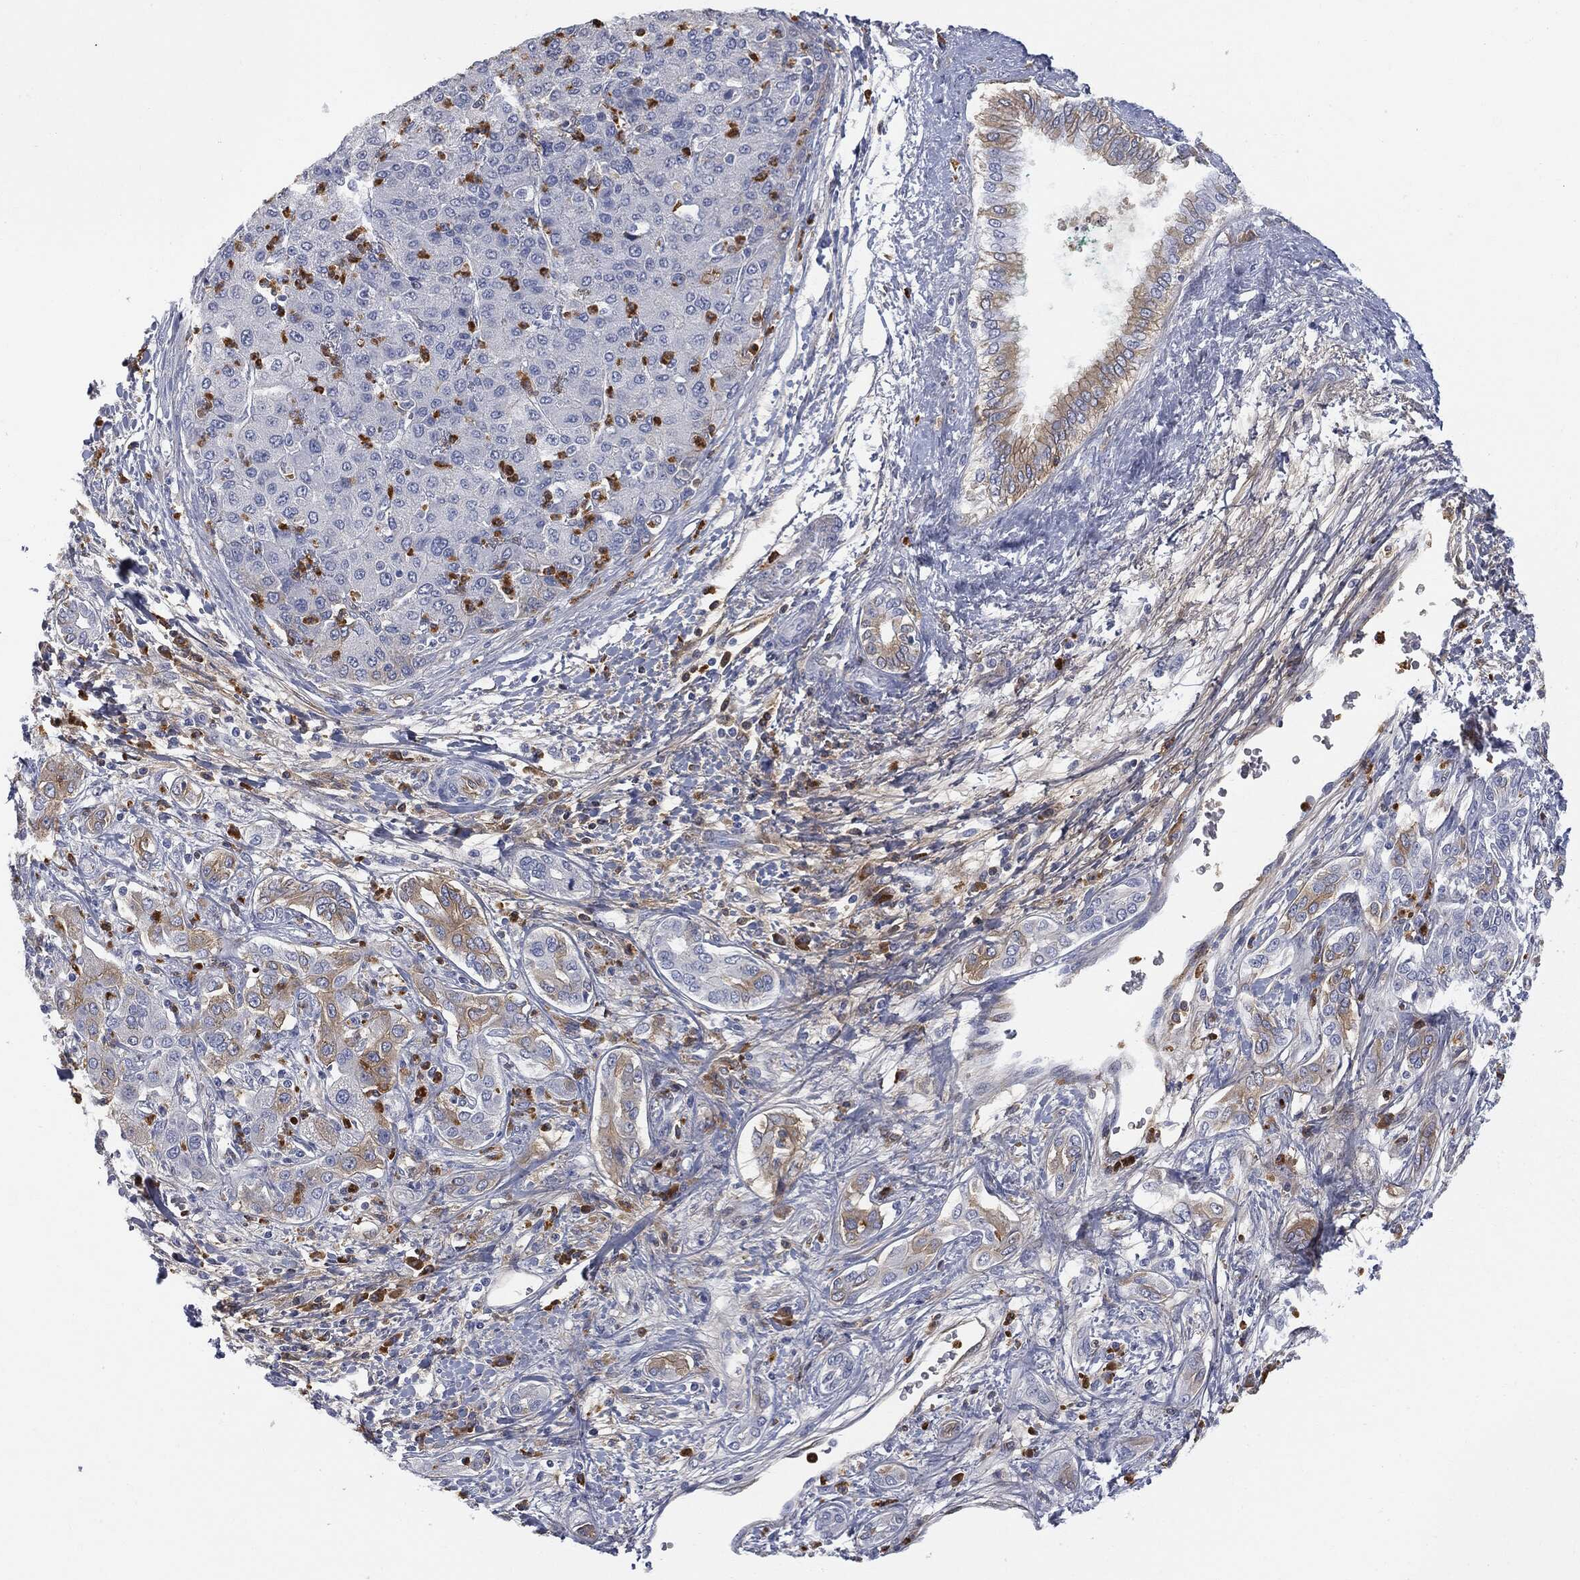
{"staining": {"intensity": "weak", "quantity": "<25%", "location": "cytoplasmic/membranous"}, "tissue": "liver cancer", "cell_type": "Tumor cells", "image_type": "cancer", "snomed": [{"axis": "morphology", "description": "Carcinoma, Hepatocellular, NOS"}, {"axis": "topography", "description": "Liver"}], "caption": "Immunohistochemical staining of human liver hepatocellular carcinoma demonstrates no significant positivity in tumor cells.", "gene": "BTK", "patient": {"sex": "male", "age": 65}}